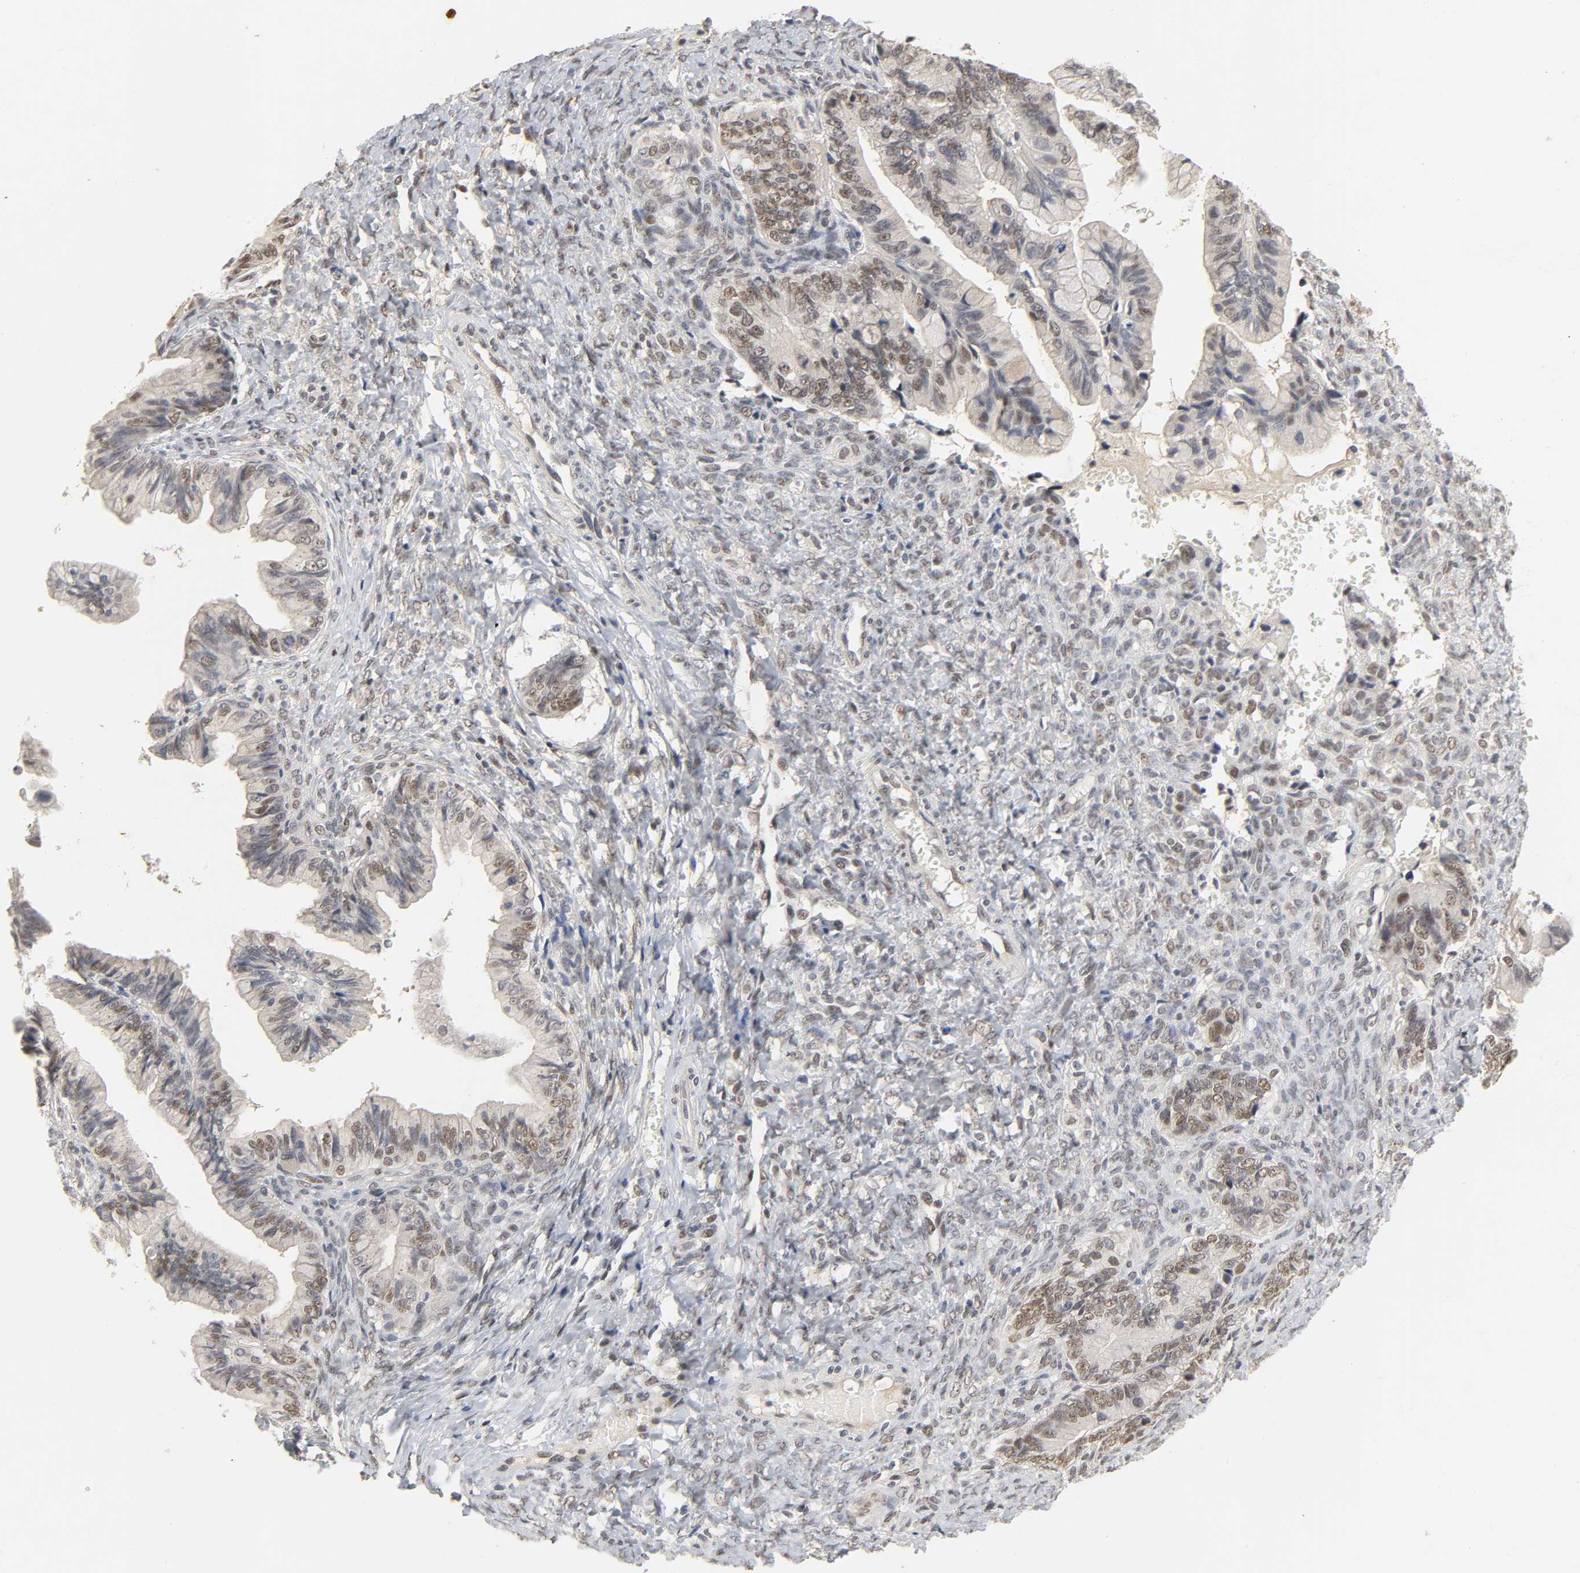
{"staining": {"intensity": "moderate", "quantity": "25%-75%", "location": "nuclear"}, "tissue": "ovarian cancer", "cell_type": "Tumor cells", "image_type": "cancer", "snomed": [{"axis": "morphology", "description": "Cystadenocarcinoma, mucinous, NOS"}, {"axis": "topography", "description": "Ovary"}], "caption": "High-magnification brightfield microscopy of ovarian mucinous cystadenocarcinoma stained with DAB (3,3'-diaminobenzidine) (brown) and counterstained with hematoxylin (blue). tumor cells exhibit moderate nuclear staining is appreciated in about25%-75% of cells.", "gene": "NCOA6", "patient": {"sex": "female", "age": 36}}